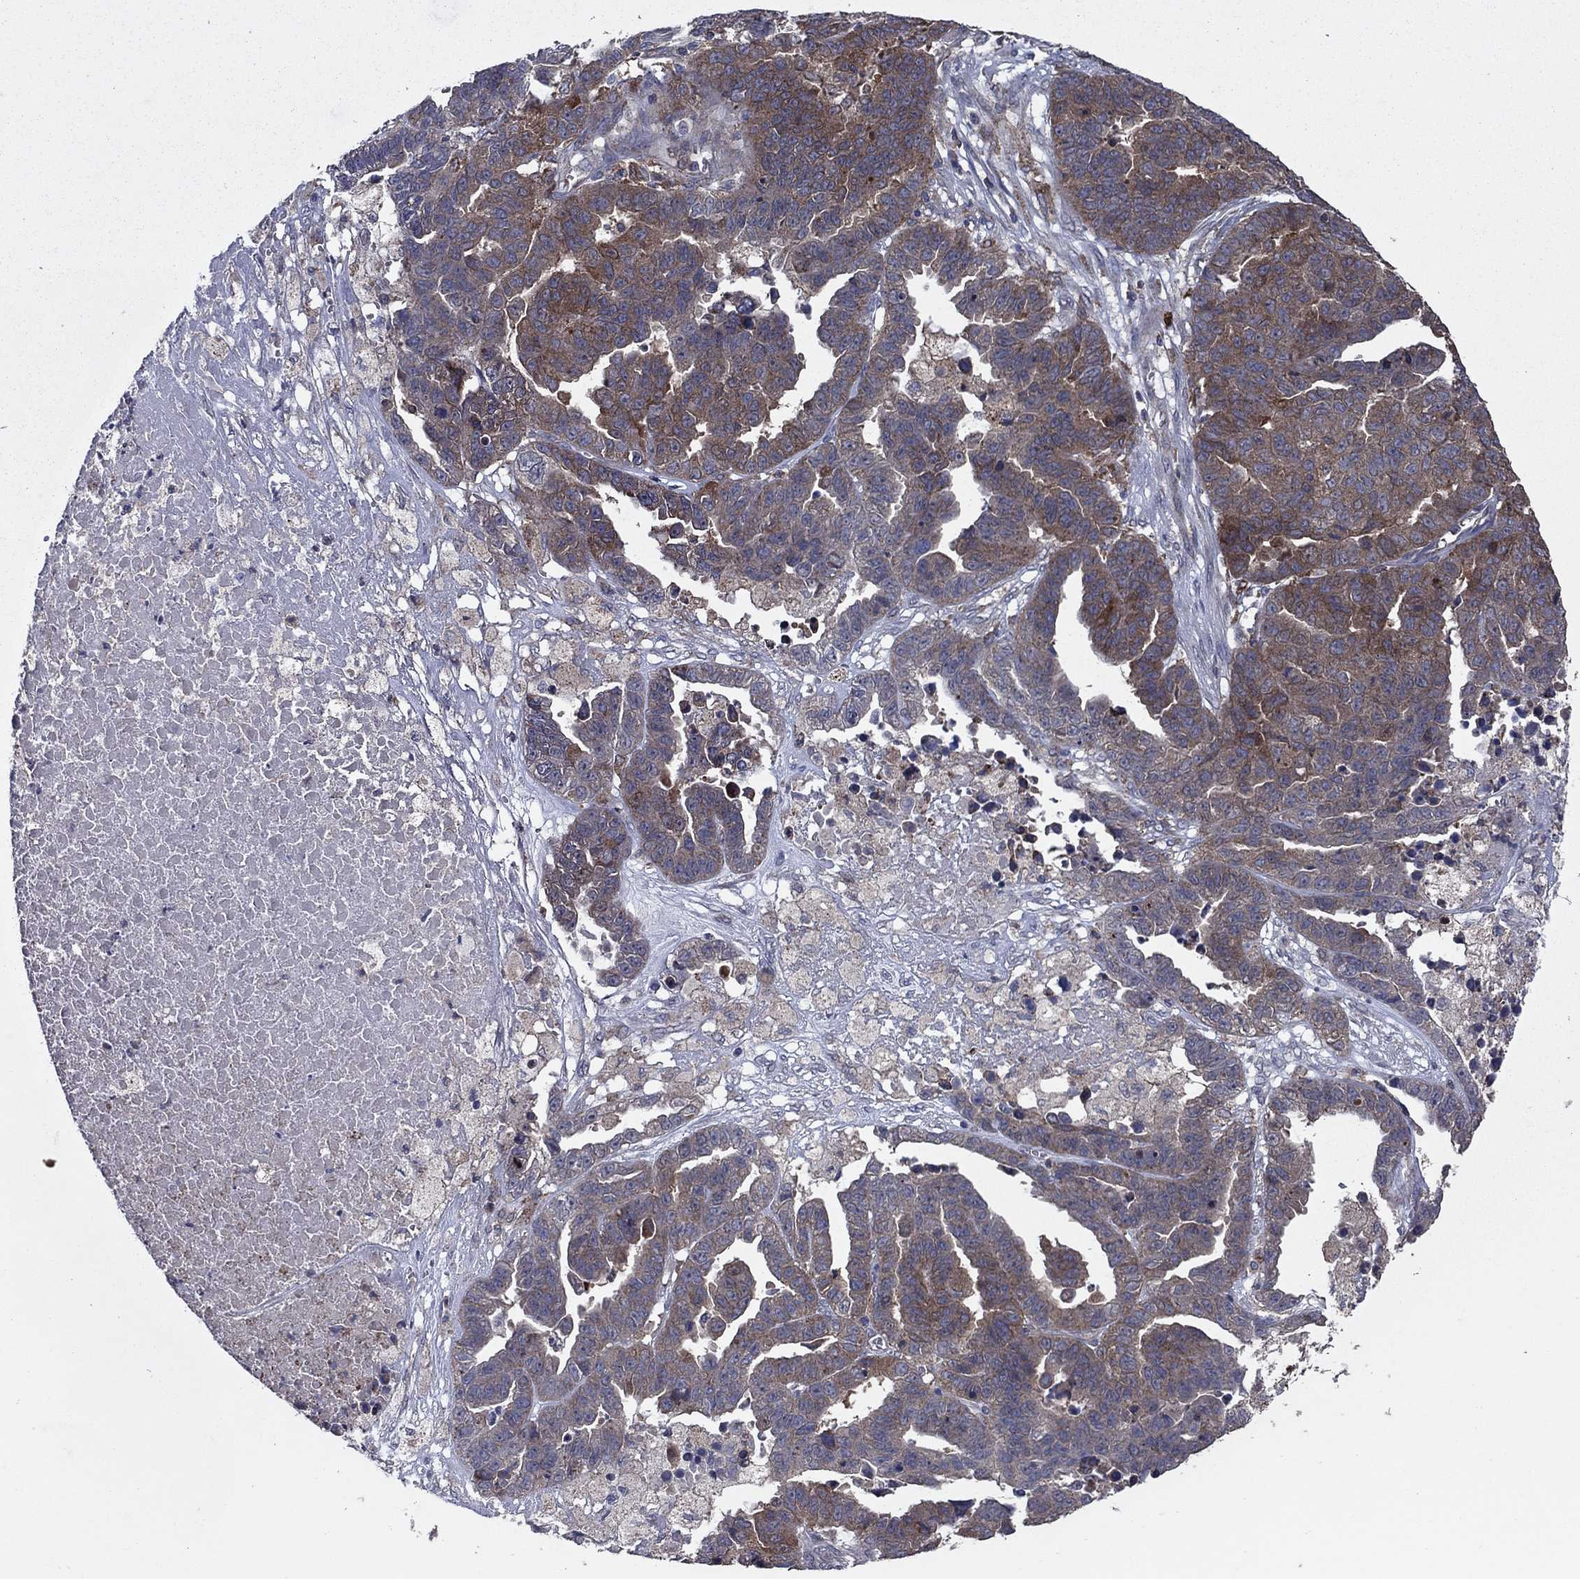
{"staining": {"intensity": "moderate", "quantity": ">75%", "location": "cytoplasmic/membranous"}, "tissue": "ovarian cancer", "cell_type": "Tumor cells", "image_type": "cancer", "snomed": [{"axis": "morphology", "description": "Cystadenocarcinoma, serous, NOS"}, {"axis": "topography", "description": "Ovary"}], "caption": "A brown stain highlights moderate cytoplasmic/membranous staining of a protein in serous cystadenocarcinoma (ovarian) tumor cells.", "gene": "MEA1", "patient": {"sex": "female", "age": 87}}